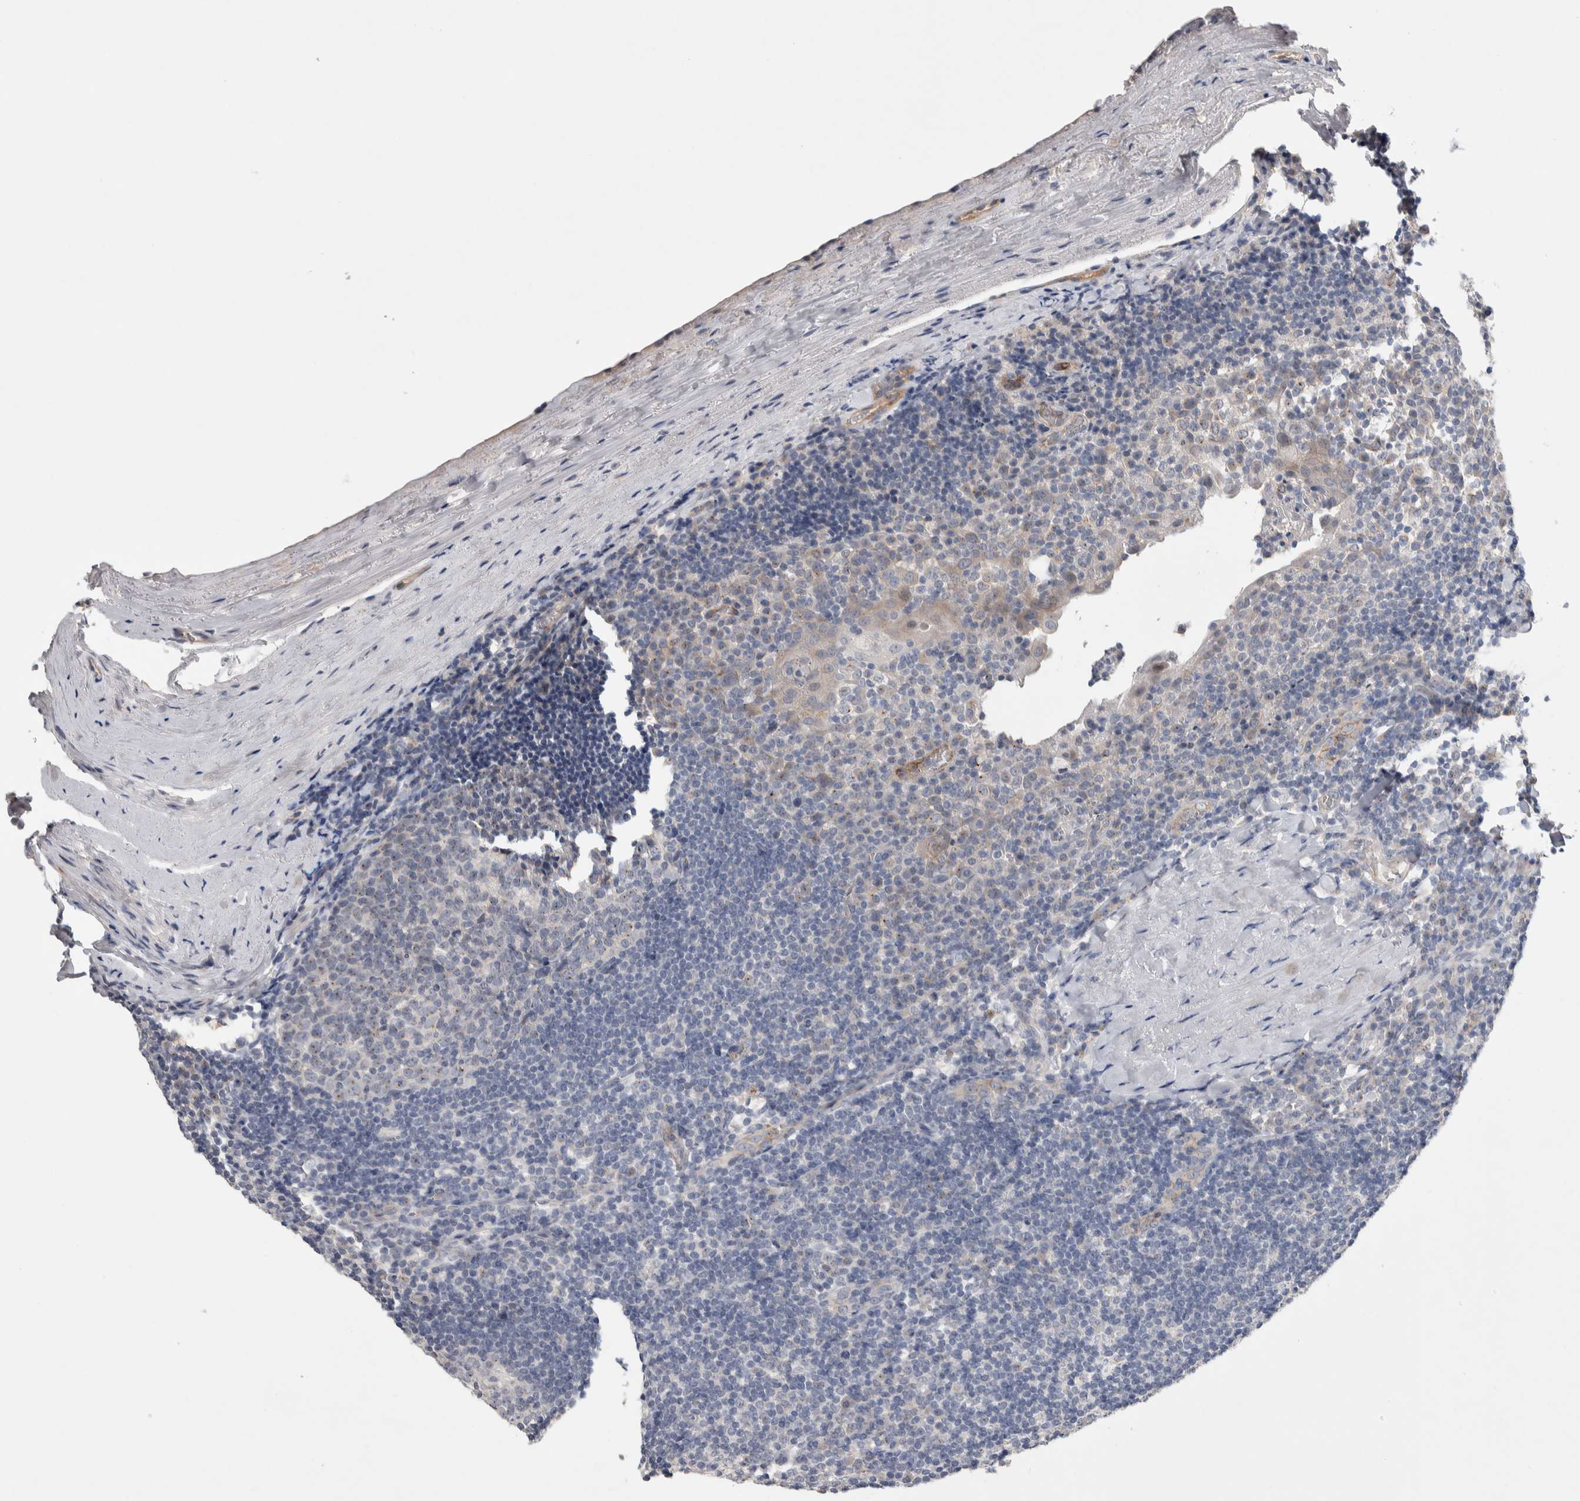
{"staining": {"intensity": "negative", "quantity": "none", "location": "none"}, "tissue": "tonsil", "cell_type": "Germinal center cells", "image_type": "normal", "snomed": [{"axis": "morphology", "description": "Normal tissue, NOS"}, {"axis": "topography", "description": "Tonsil"}], "caption": "An IHC micrograph of benign tonsil is shown. There is no staining in germinal center cells of tonsil. (Immunohistochemistry, brightfield microscopy, high magnification).", "gene": "CEP131", "patient": {"sex": "male", "age": 37}}